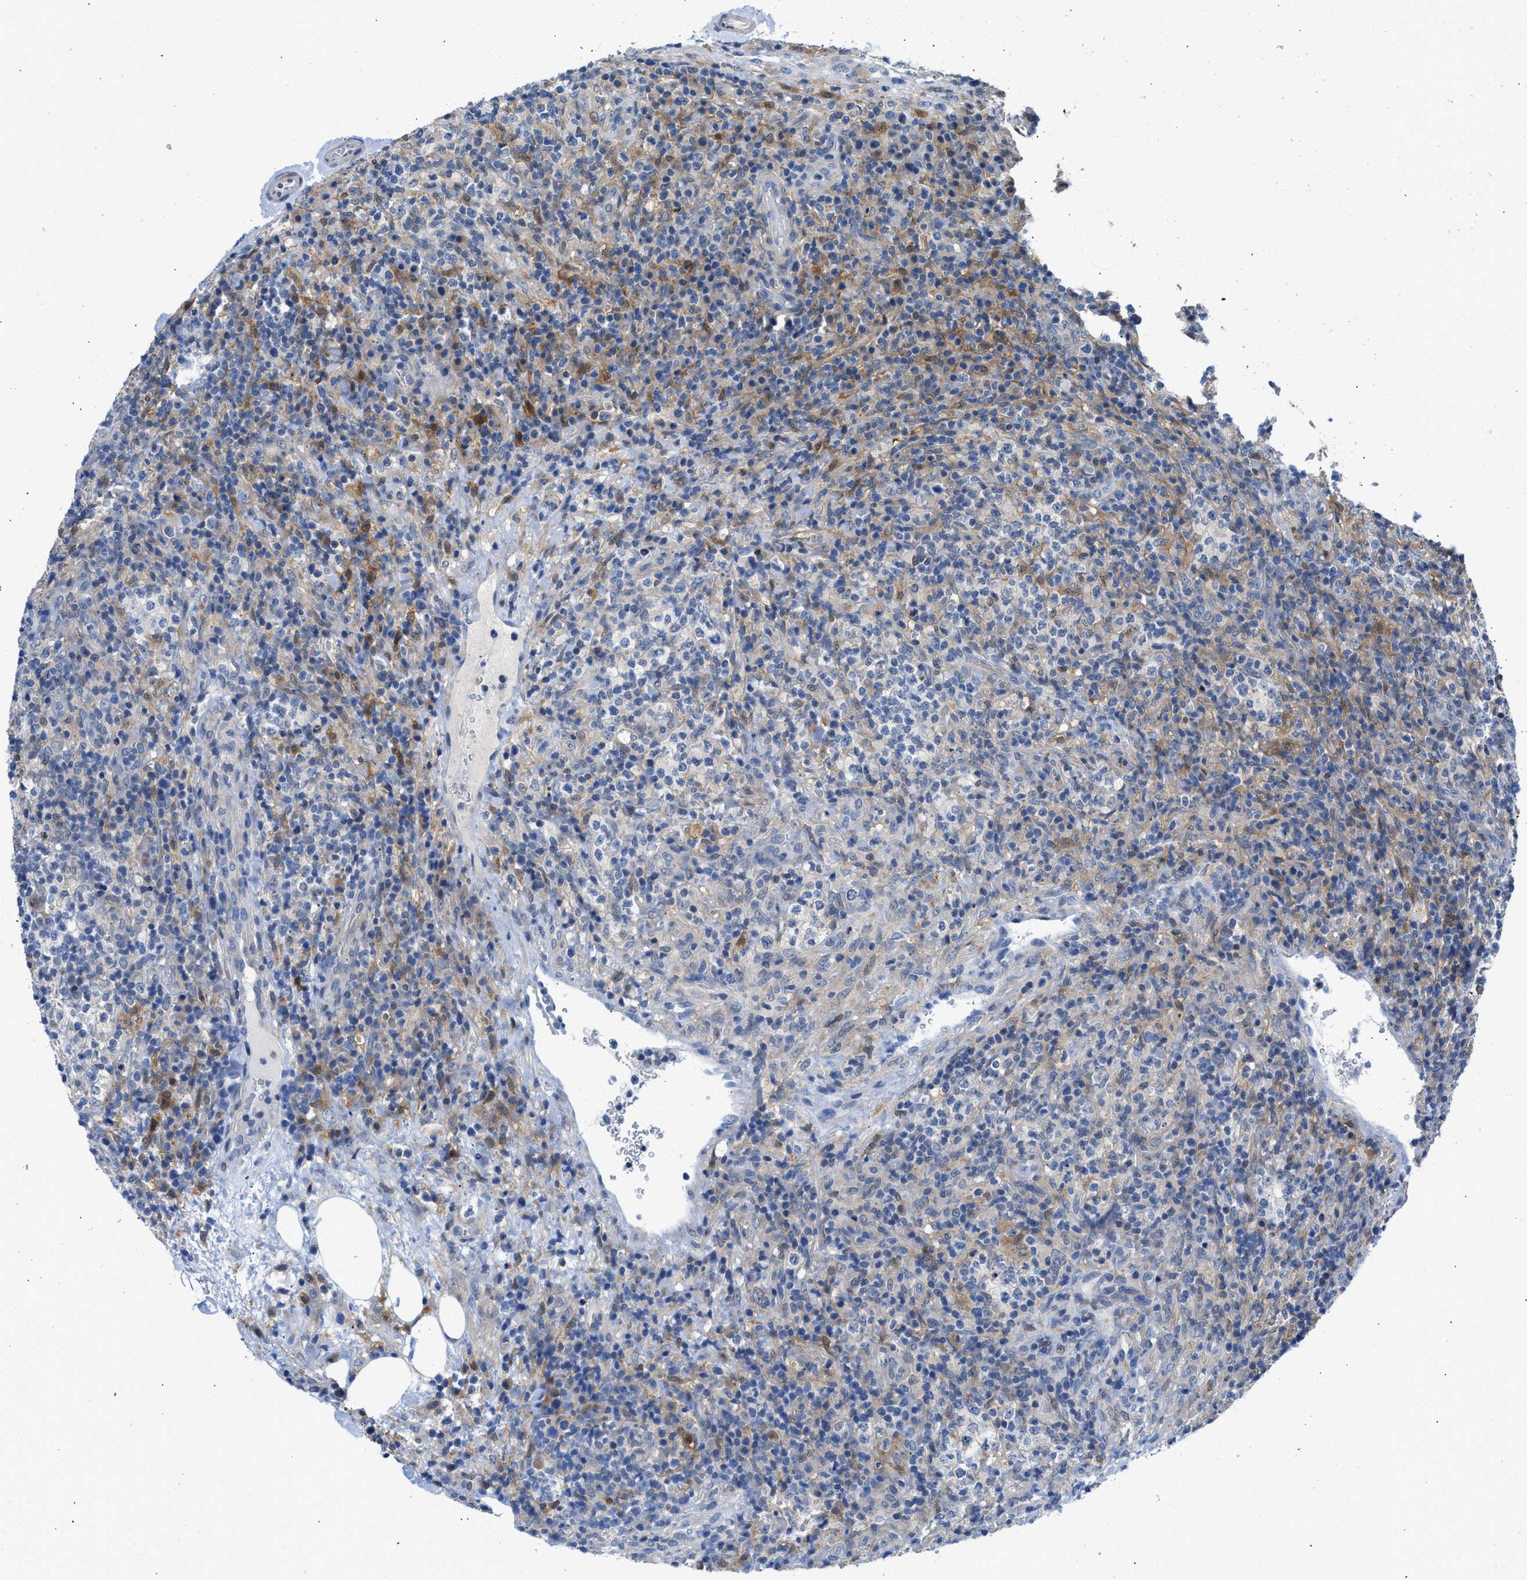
{"staining": {"intensity": "negative", "quantity": "none", "location": "none"}, "tissue": "lymphoma", "cell_type": "Tumor cells", "image_type": "cancer", "snomed": [{"axis": "morphology", "description": "Malignant lymphoma, non-Hodgkin's type, High grade"}, {"axis": "topography", "description": "Lymph node"}], "caption": "High magnification brightfield microscopy of lymphoma stained with DAB (3,3'-diaminobenzidine) (brown) and counterstained with hematoxylin (blue): tumor cells show no significant positivity. (DAB (3,3'-diaminobenzidine) immunohistochemistry (IHC), high magnification).", "gene": "CBR1", "patient": {"sex": "female", "age": 76}}